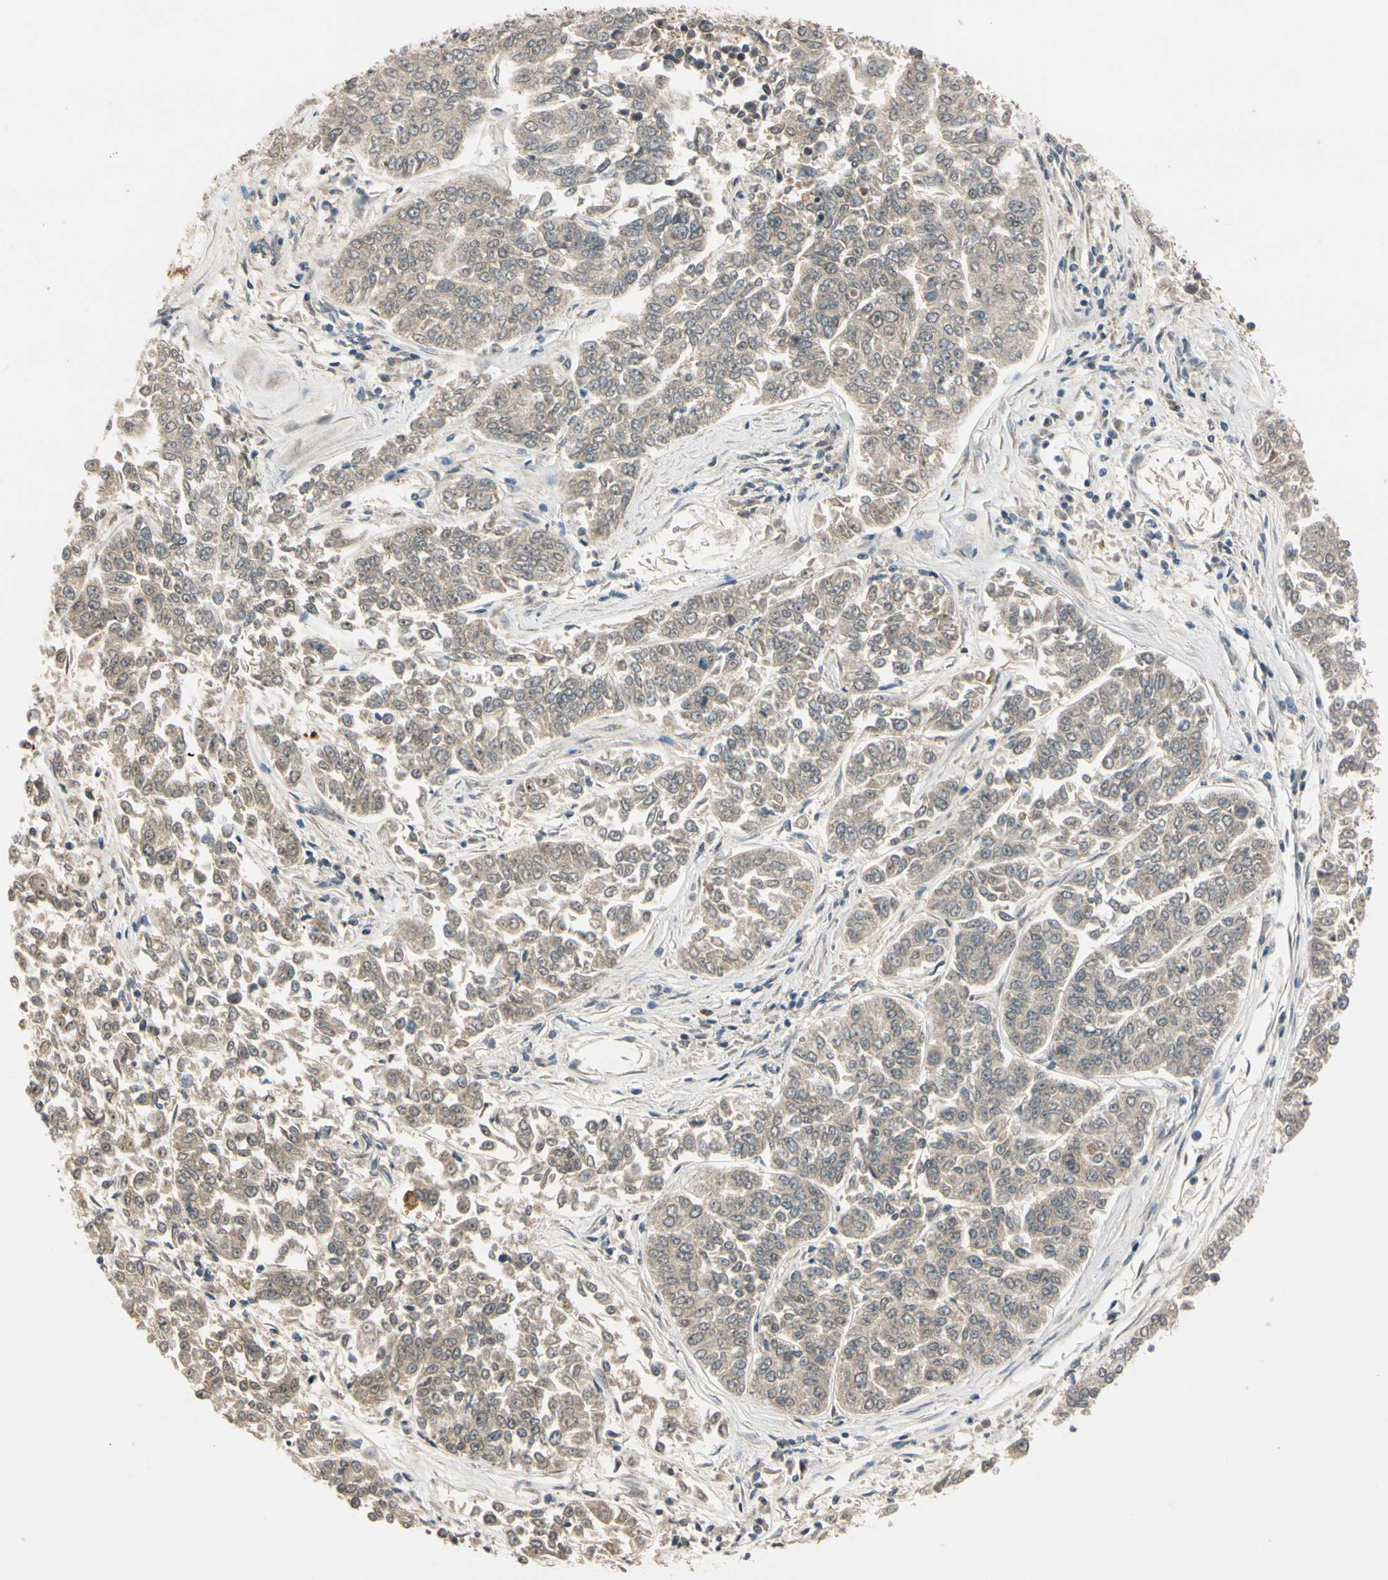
{"staining": {"intensity": "weak", "quantity": ">75%", "location": "cytoplasmic/membranous"}, "tissue": "lung cancer", "cell_type": "Tumor cells", "image_type": "cancer", "snomed": [{"axis": "morphology", "description": "Adenocarcinoma, NOS"}, {"axis": "topography", "description": "Lung"}], "caption": "Lung cancer stained for a protein (brown) shows weak cytoplasmic/membranous positive positivity in about >75% of tumor cells.", "gene": "RIOX2", "patient": {"sex": "male", "age": 84}}